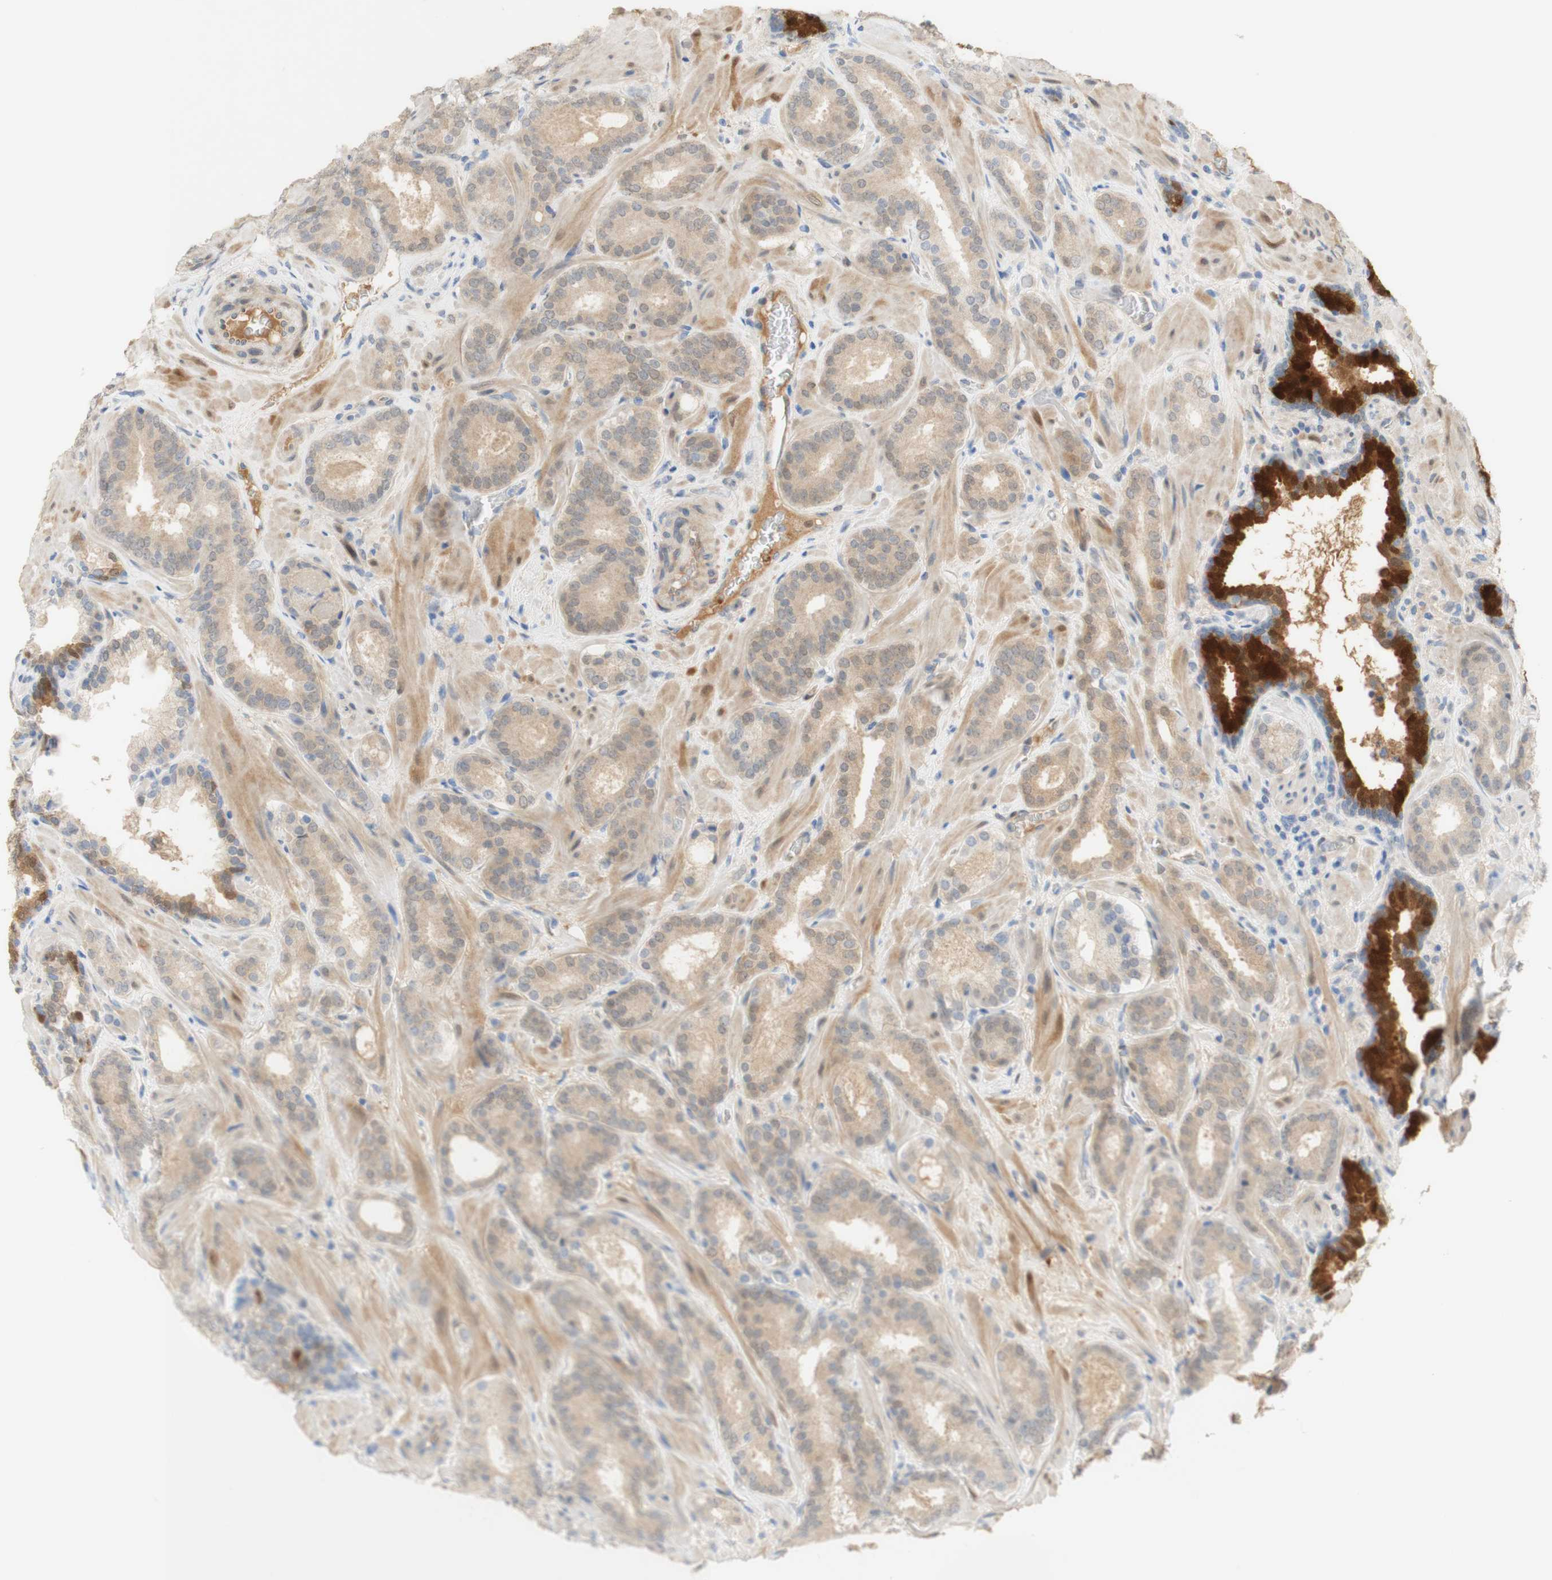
{"staining": {"intensity": "weak", "quantity": ">75%", "location": "cytoplasmic/membranous"}, "tissue": "prostate cancer", "cell_type": "Tumor cells", "image_type": "cancer", "snomed": [{"axis": "morphology", "description": "Adenocarcinoma, Low grade"}, {"axis": "topography", "description": "Prostate"}], "caption": "Human prostate low-grade adenocarcinoma stained with a brown dye displays weak cytoplasmic/membranous positive positivity in approximately >75% of tumor cells.", "gene": "SELENBP1", "patient": {"sex": "male", "age": 63}}